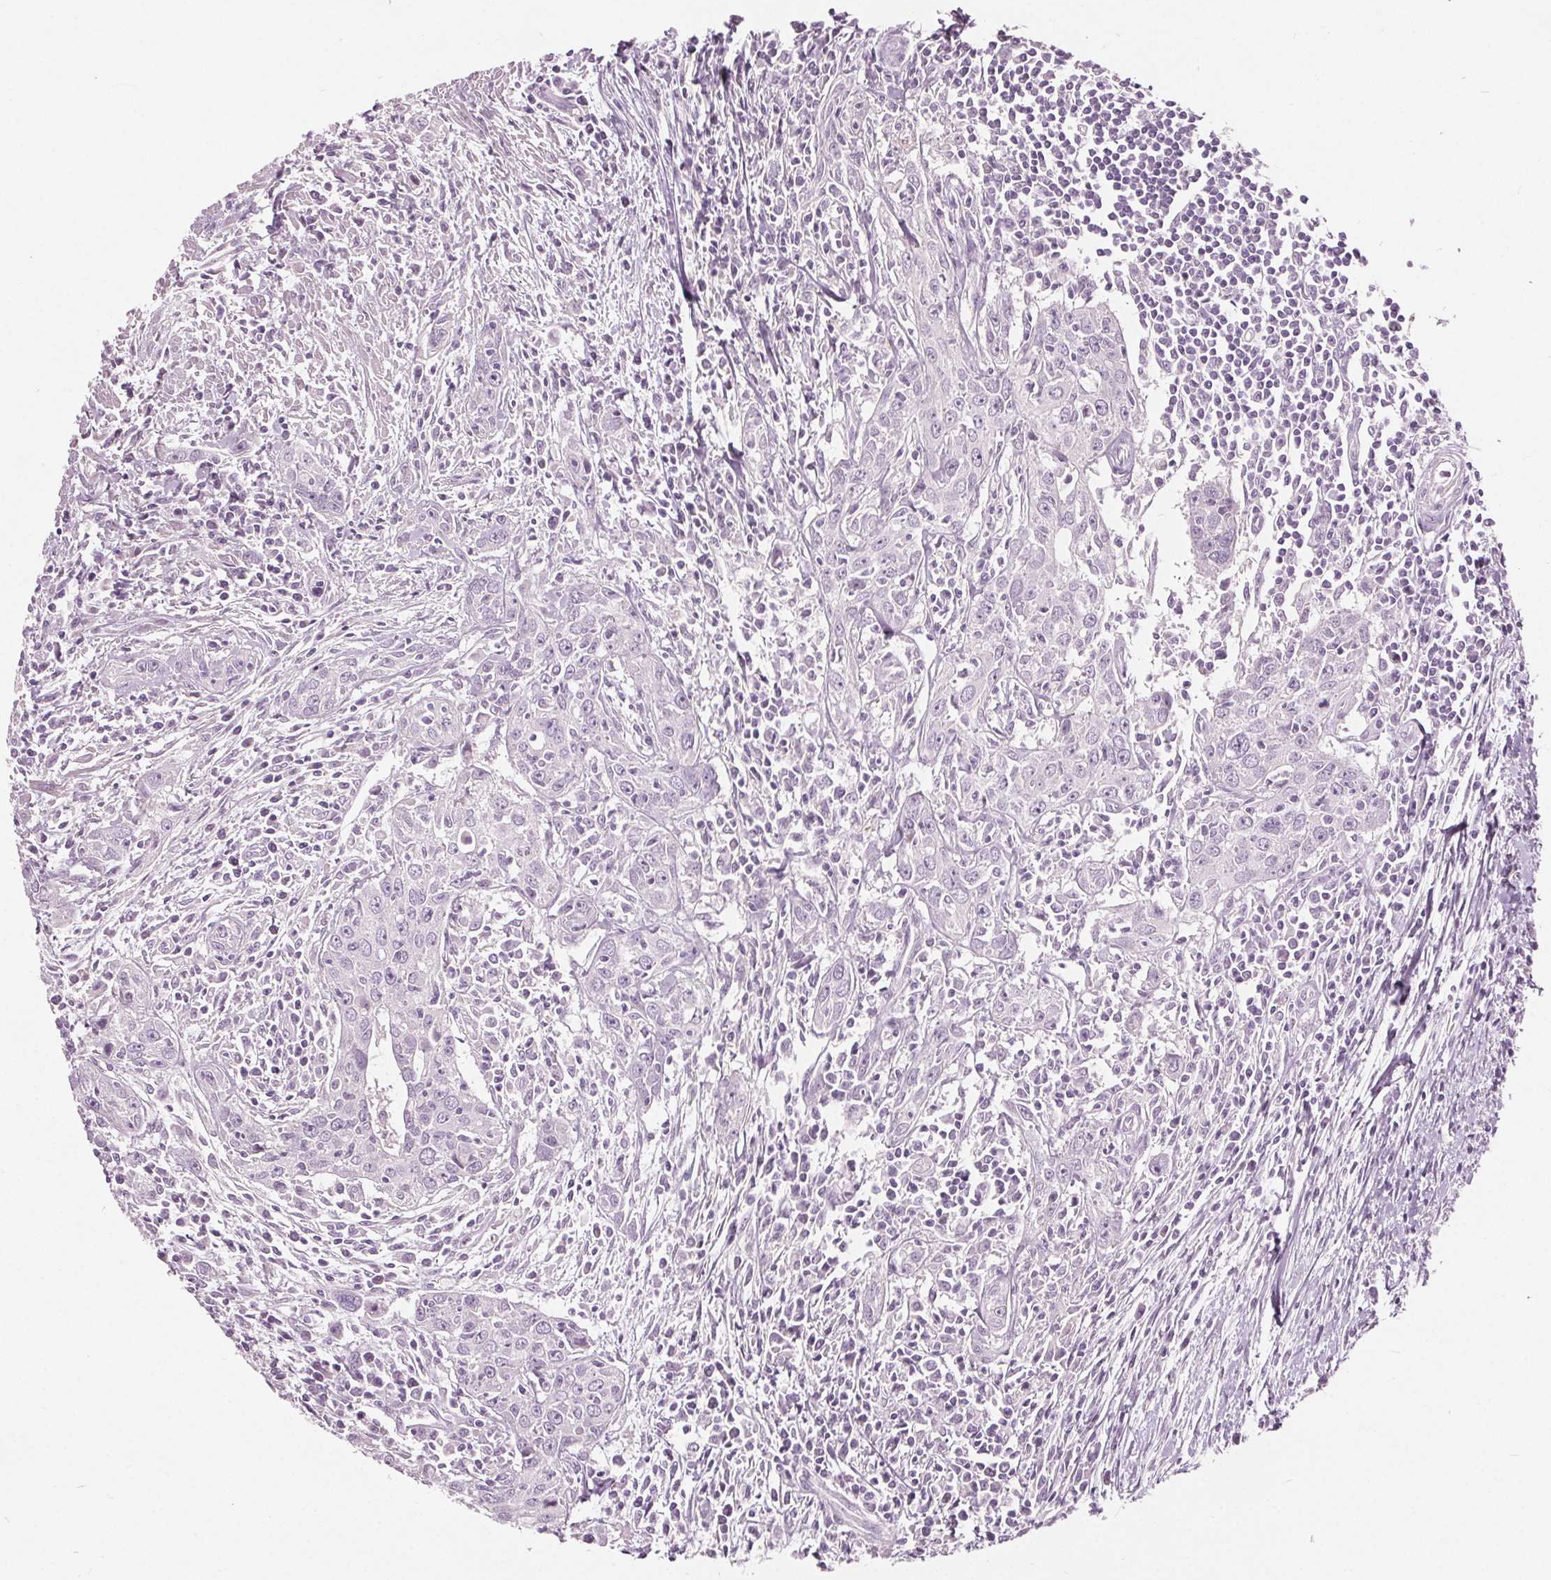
{"staining": {"intensity": "negative", "quantity": "none", "location": "none"}, "tissue": "urothelial cancer", "cell_type": "Tumor cells", "image_type": "cancer", "snomed": [{"axis": "morphology", "description": "Urothelial carcinoma, High grade"}, {"axis": "topography", "description": "Urinary bladder"}], "caption": "This is an IHC histopathology image of urothelial cancer. There is no expression in tumor cells.", "gene": "TKFC", "patient": {"sex": "male", "age": 83}}